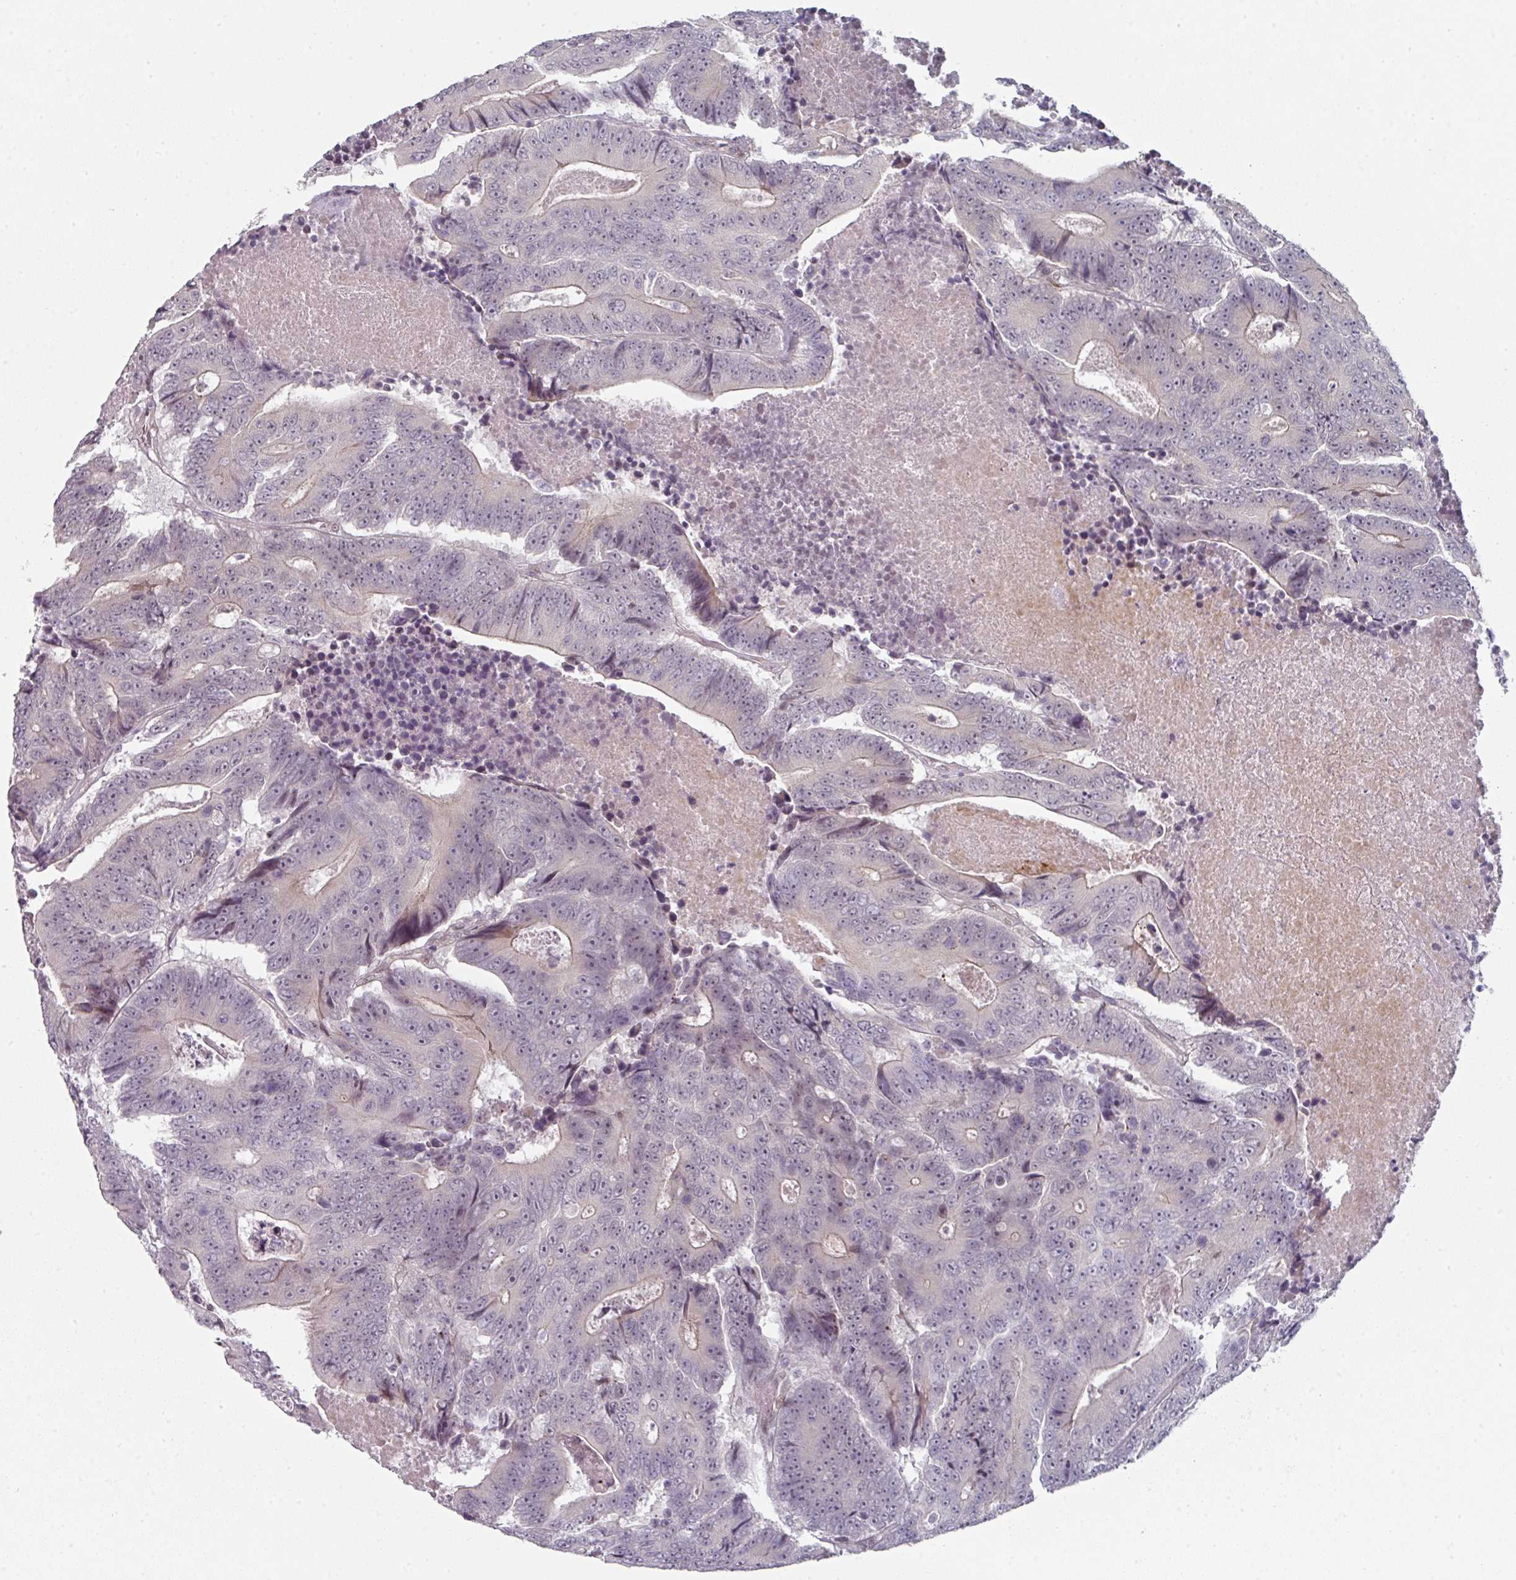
{"staining": {"intensity": "weak", "quantity": "<25%", "location": "cytoplasmic/membranous"}, "tissue": "colorectal cancer", "cell_type": "Tumor cells", "image_type": "cancer", "snomed": [{"axis": "morphology", "description": "Adenocarcinoma, NOS"}, {"axis": "topography", "description": "Colon"}], "caption": "High magnification brightfield microscopy of colorectal cancer (adenocarcinoma) stained with DAB (brown) and counterstained with hematoxylin (blue): tumor cells show no significant positivity. The staining is performed using DAB (3,3'-diaminobenzidine) brown chromogen with nuclei counter-stained in using hematoxylin.", "gene": "TMCC1", "patient": {"sex": "male", "age": 83}}